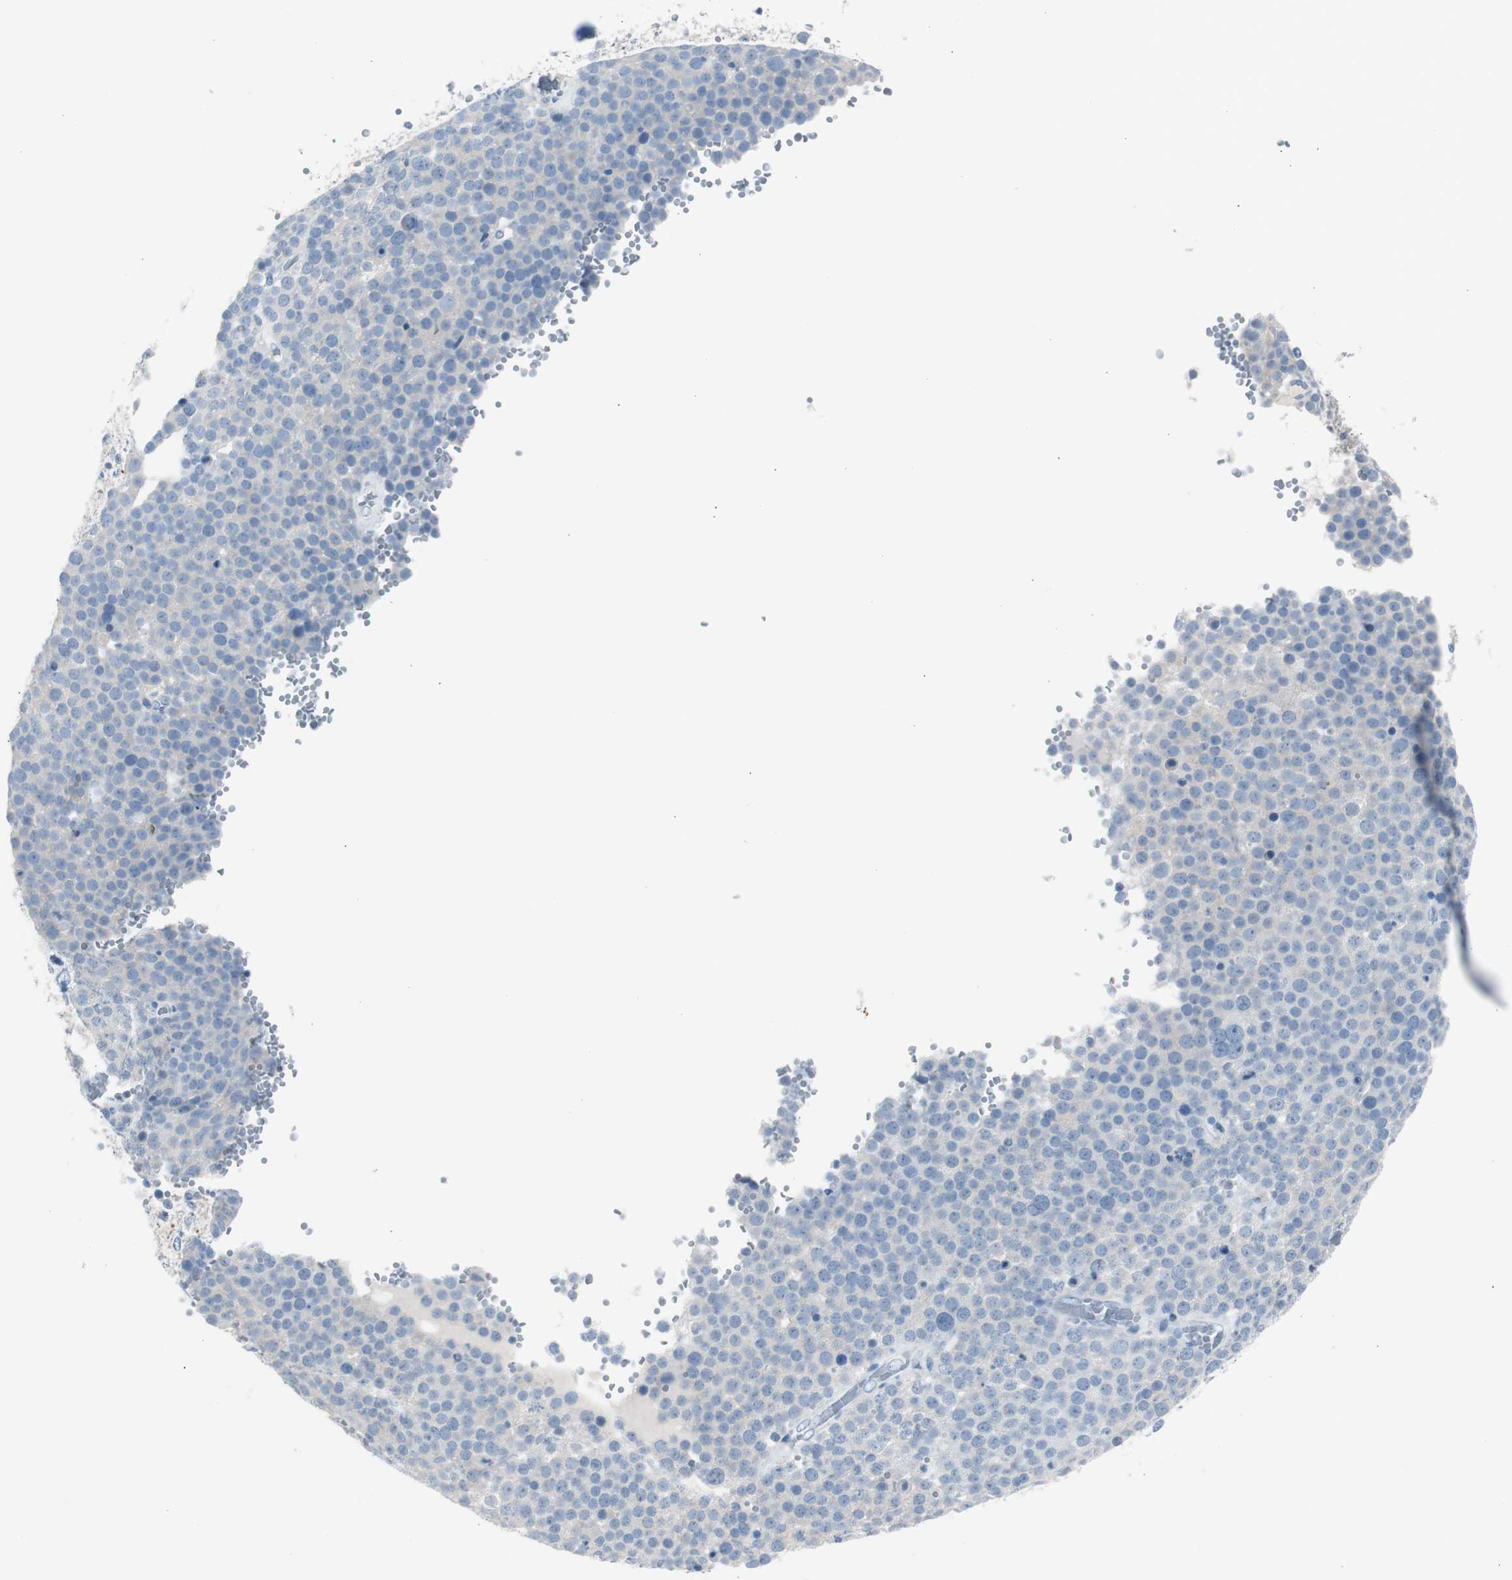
{"staining": {"intensity": "negative", "quantity": "none", "location": "none"}, "tissue": "testis cancer", "cell_type": "Tumor cells", "image_type": "cancer", "snomed": [{"axis": "morphology", "description": "Seminoma, NOS"}, {"axis": "topography", "description": "Testis"}], "caption": "Tumor cells are negative for brown protein staining in testis cancer.", "gene": "S100A7", "patient": {"sex": "male", "age": 71}}